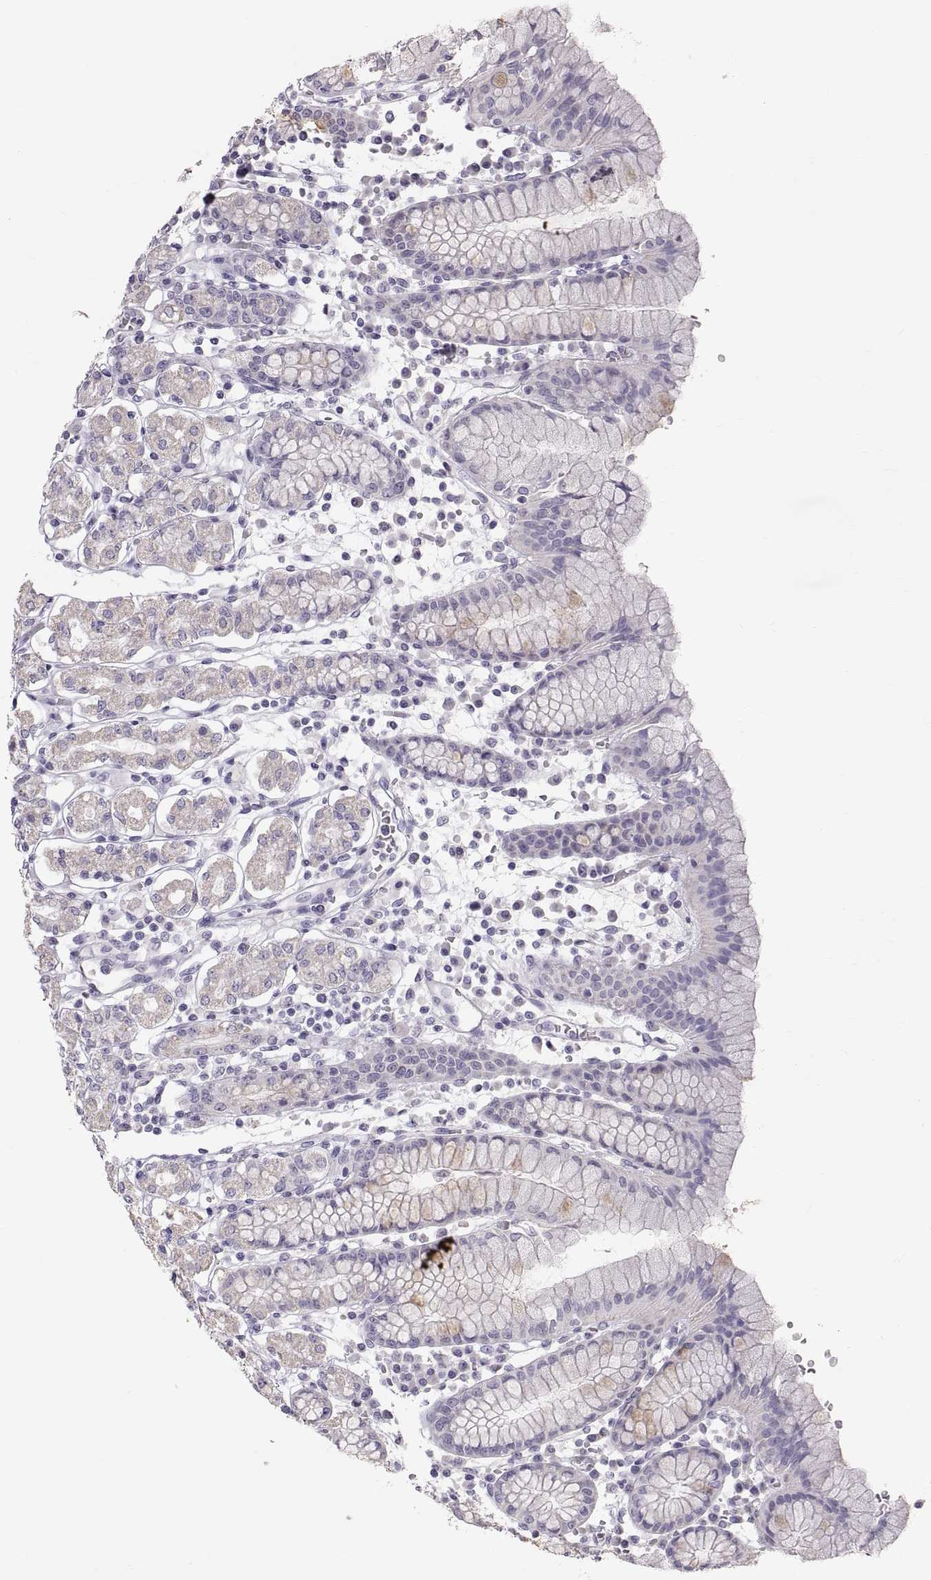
{"staining": {"intensity": "negative", "quantity": "none", "location": "none"}, "tissue": "stomach", "cell_type": "Glandular cells", "image_type": "normal", "snomed": [{"axis": "morphology", "description": "Normal tissue, NOS"}, {"axis": "topography", "description": "Stomach, upper"}, {"axis": "topography", "description": "Stomach"}], "caption": "Immunohistochemistry (IHC) photomicrograph of benign stomach stained for a protein (brown), which demonstrates no positivity in glandular cells.", "gene": "WBP2NL", "patient": {"sex": "male", "age": 62}}